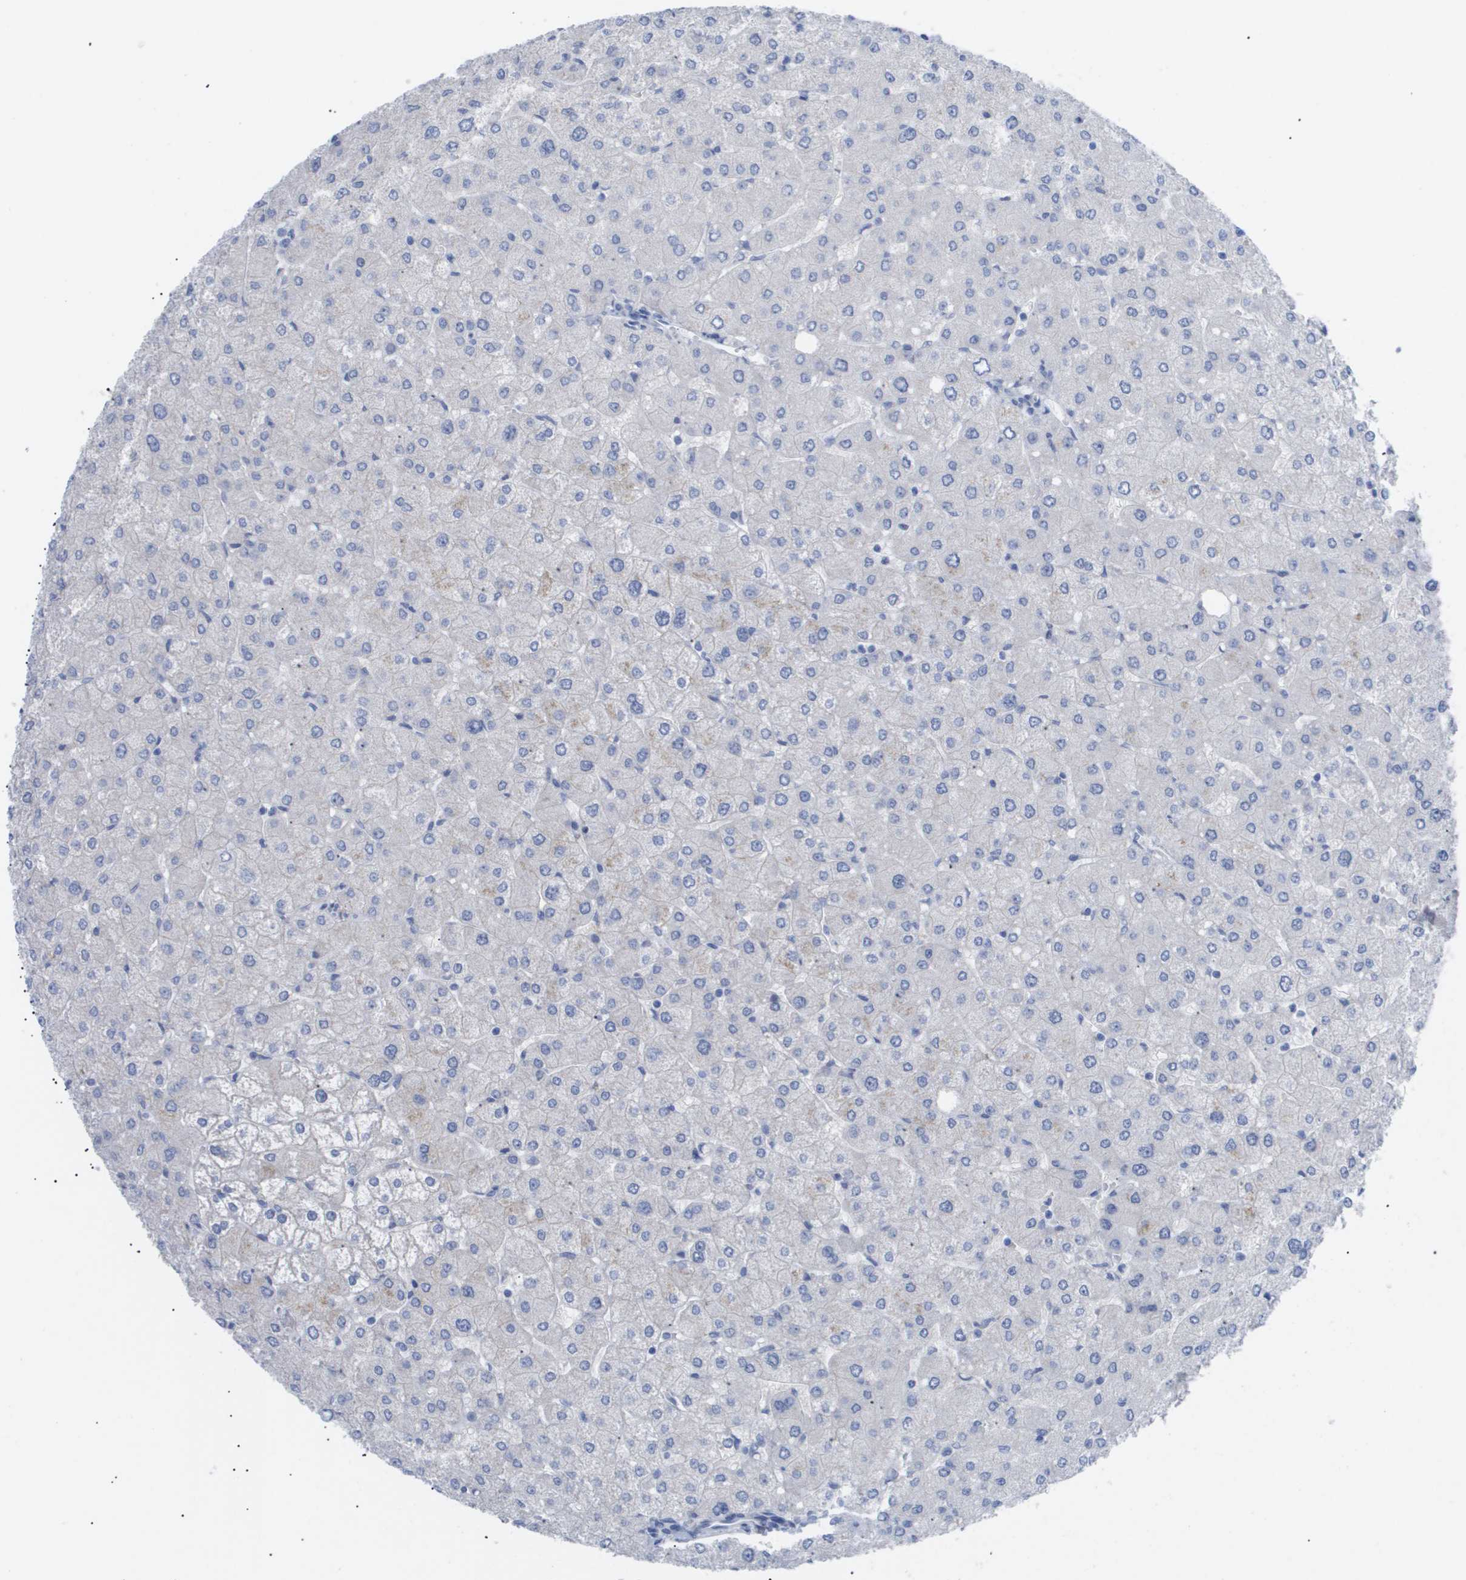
{"staining": {"intensity": "negative", "quantity": "none", "location": "none"}, "tissue": "liver", "cell_type": "Cholangiocytes", "image_type": "normal", "snomed": [{"axis": "morphology", "description": "Normal tissue, NOS"}, {"axis": "topography", "description": "Liver"}], "caption": "This is an immunohistochemistry image of unremarkable liver. There is no expression in cholangiocytes.", "gene": "CAV3", "patient": {"sex": "male", "age": 55}}